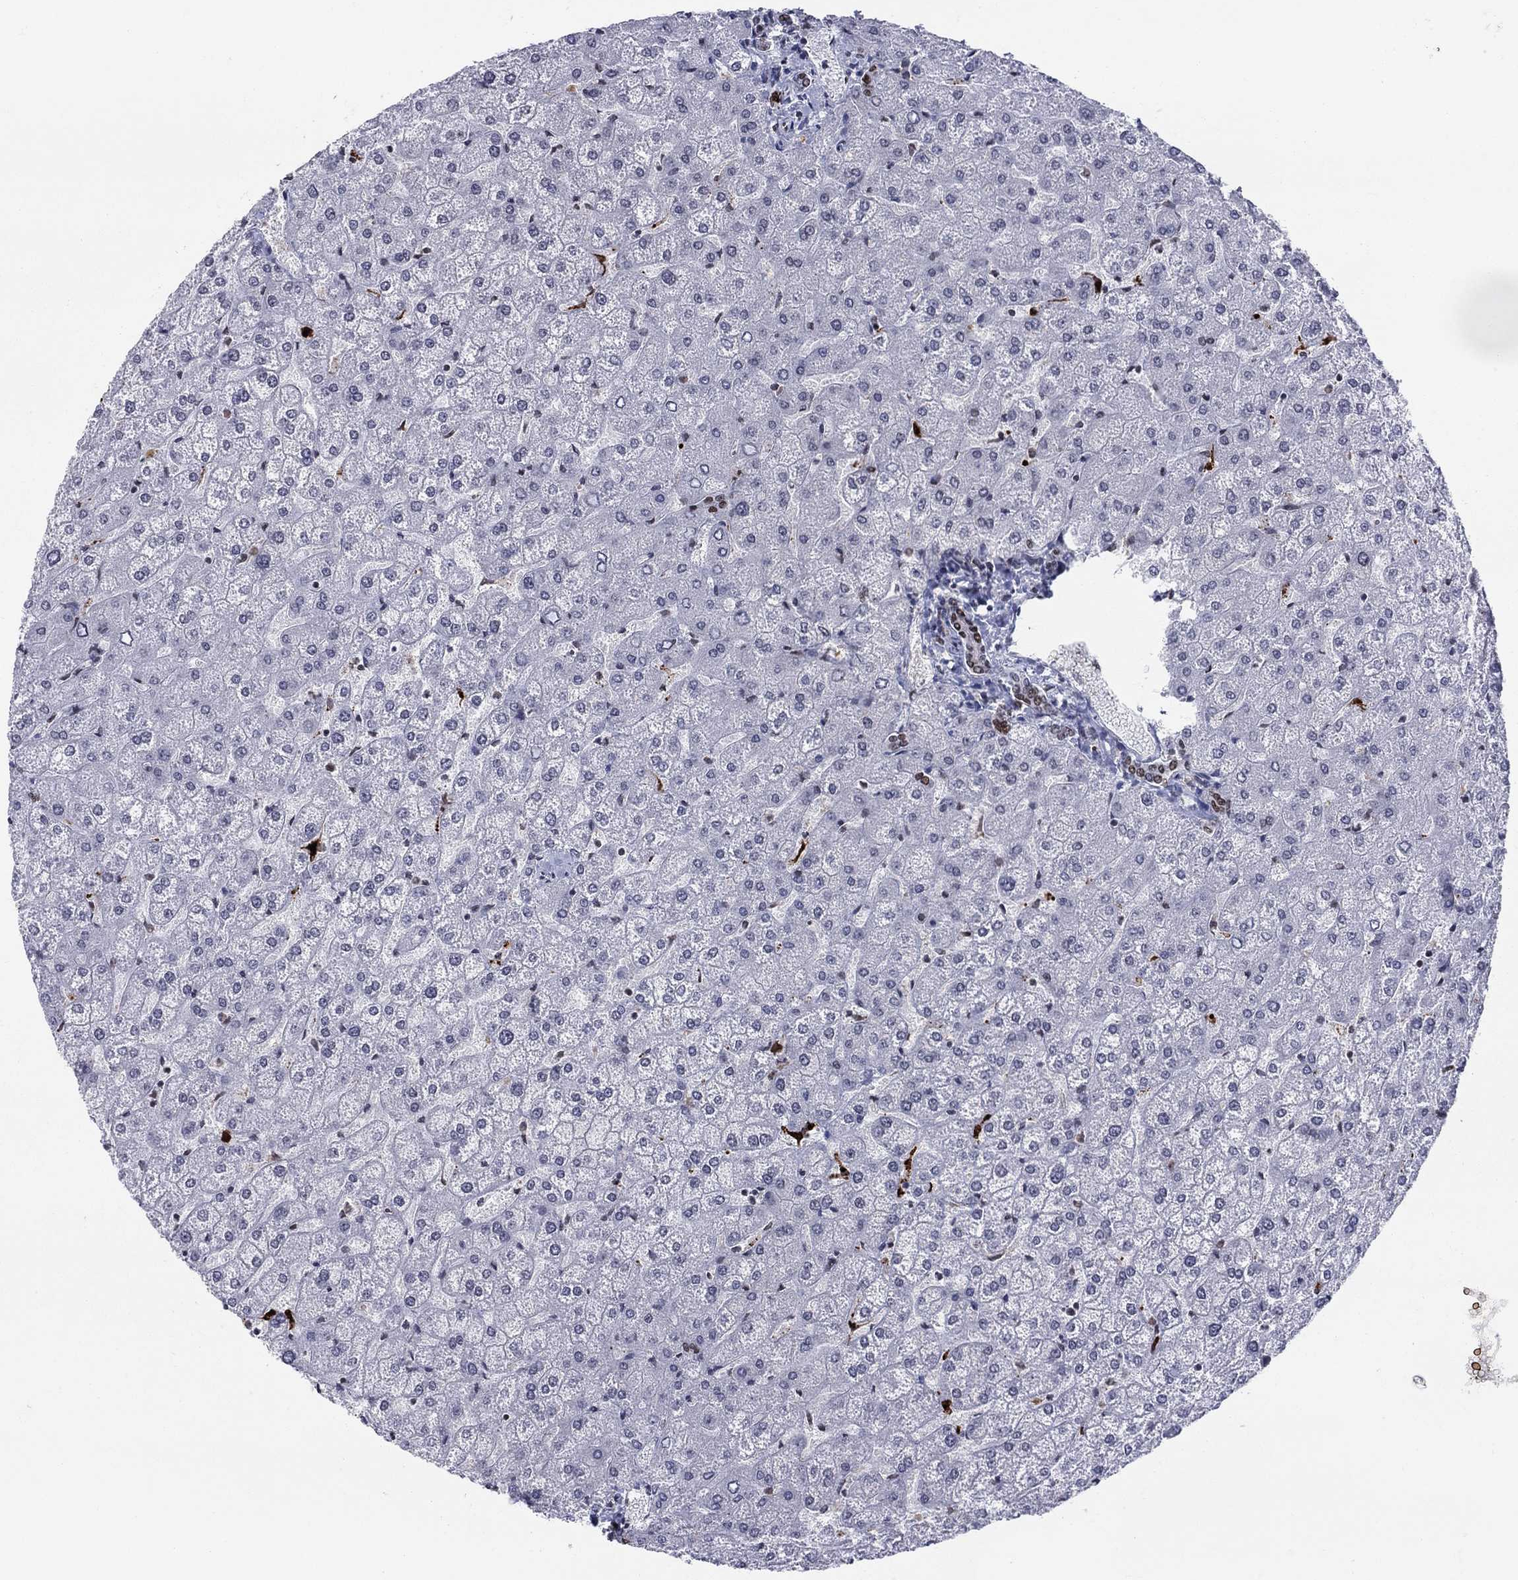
{"staining": {"intensity": "negative", "quantity": "none", "location": "none"}, "tissue": "liver", "cell_type": "Cholangiocytes", "image_type": "normal", "snomed": [{"axis": "morphology", "description": "Normal tissue, NOS"}, {"axis": "topography", "description": "Liver"}], "caption": "Cholangiocytes show no significant protein staining in normal liver. (Immunohistochemistry (ihc), brightfield microscopy, high magnification).", "gene": "ZNHIT3", "patient": {"sex": "female", "age": 32}}